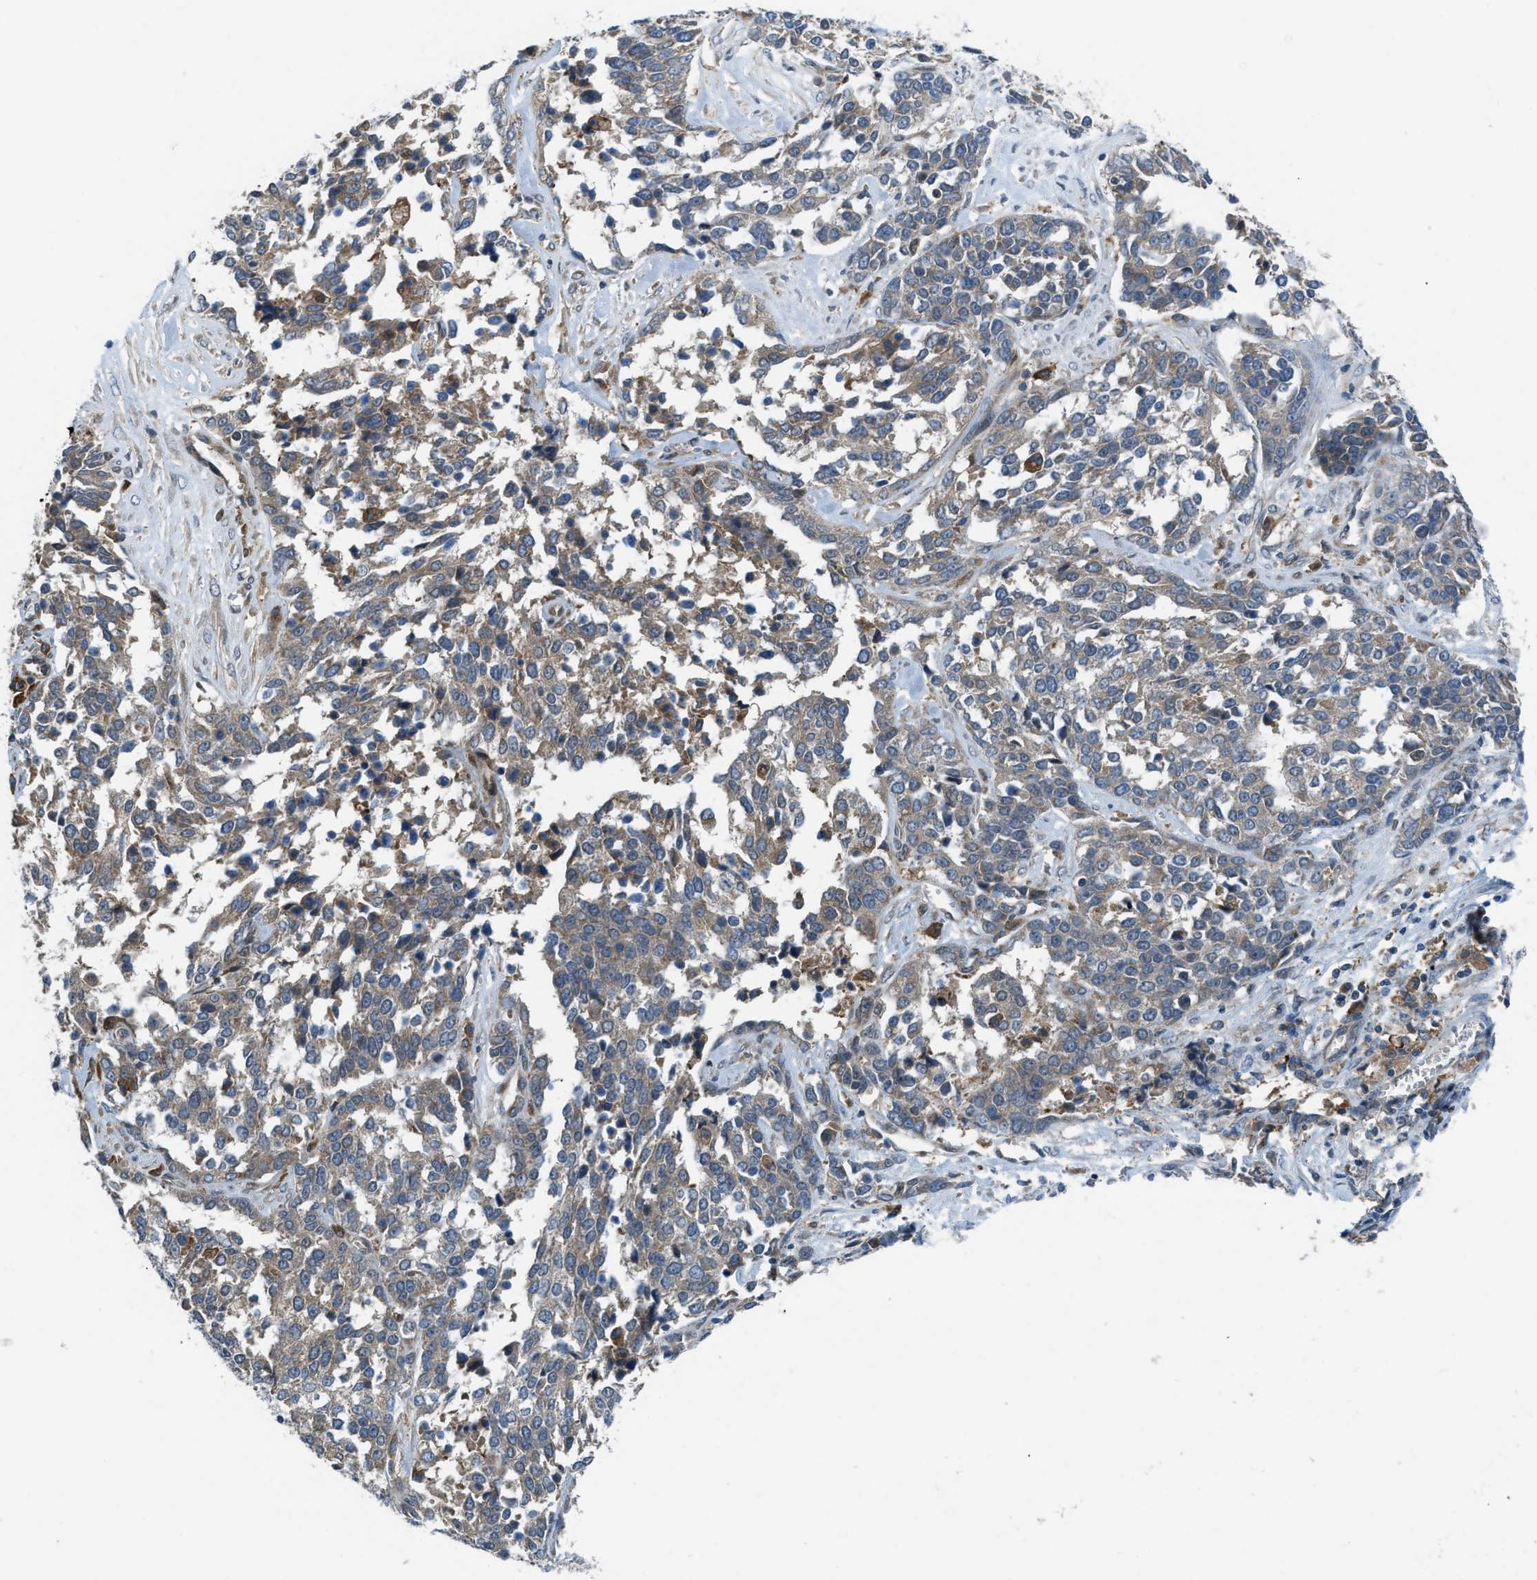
{"staining": {"intensity": "moderate", "quantity": "25%-75%", "location": "cytoplasmic/membranous"}, "tissue": "ovarian cancer", "cell_type": "Tumor cells", "image_type": "cancer", "snomed": [{"axis": "morphology", "description": "Cystadenocarcinoma, serous, NOS"}, {"axis": "topography", "description": "Ovary"}], "caption": "Serous cystadenocarcinoma (ovarian) stained with immunohistochemistry (IHC) shows moderate cytoplasmic/membranous expression in about 25%-75% of tumor cells. (Stains: DAB (3,3'-diaminobenzidine) in brown, nuclei in blue, Microscopy: brightfield microscopy at high magnification).", "gene": "BAZ2B", "patient": {"sex": "female", "age": 44}}